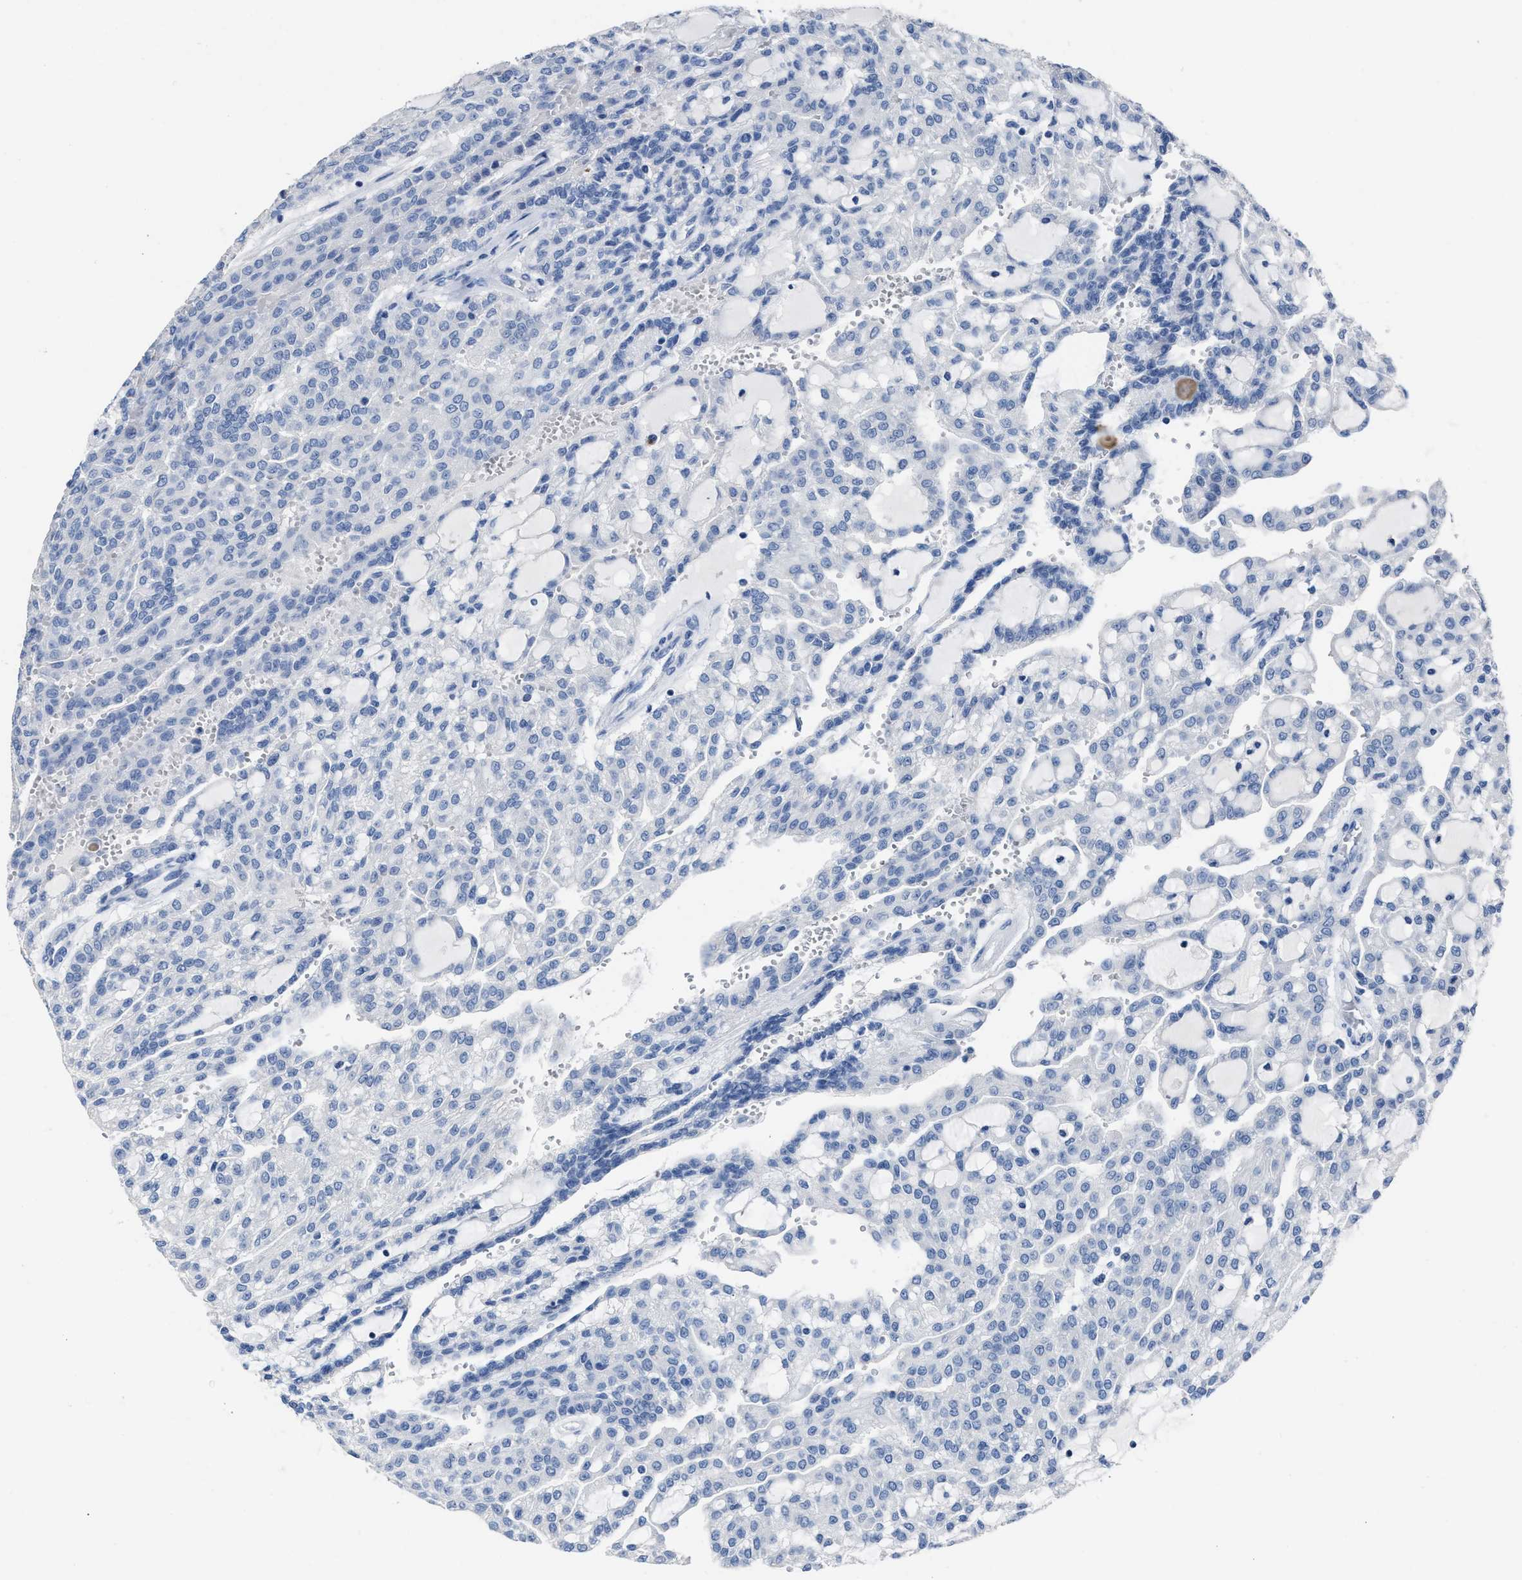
{"staining": {"intensity": "negative", "quantity": "none", "location": "none"}, "tissue": "renal cancer", "cell_type": "Tumor cells", "image_type": "cancer", "snomed": [{"axis": "morphology", "description": "Adenocarcinoma, NOS"}, {"axis": "topography", "description": "Kidney"}], "caption": "This is a photomicrograph of immunohistochemistry staining of renal adenocarcinoma, which shows no positivity in tumor cells.", "gene": "CEACAM5", "patient": {"sex": "male", "age": 63}}